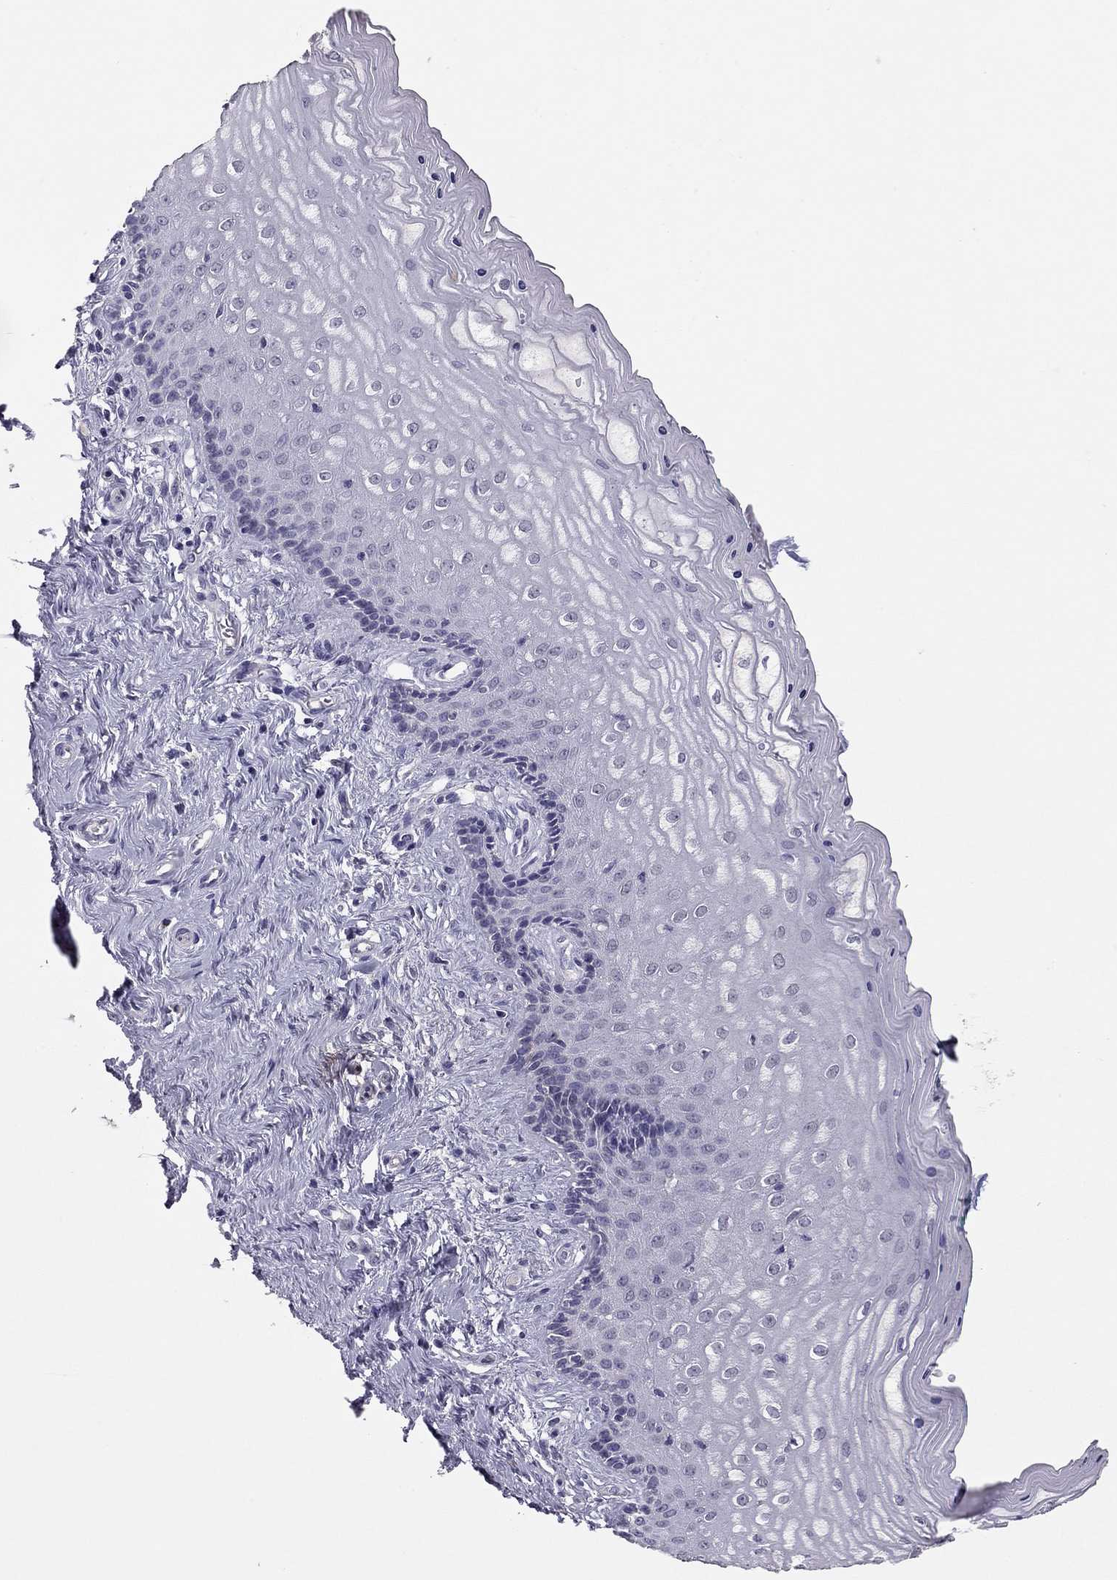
{"staining": {"intensity": "negative", "quantity": "none", "location": "none"}, "tissue": "vagina", "cell_type": "Squamous epithelial cells", "image_type": "normal", "snomed": [{"axis": "morphology", "description": "Normal tissue, NOS"}, {"axis": "topography", "description": "Vagina"}], "caption": "Squamous epithelial cells show no significant protein positivity in unremarkable vagina. Nuclei are stained in blue.", "gene": "ADORA2A", "patient": {"sex": "female", "age": 45}}